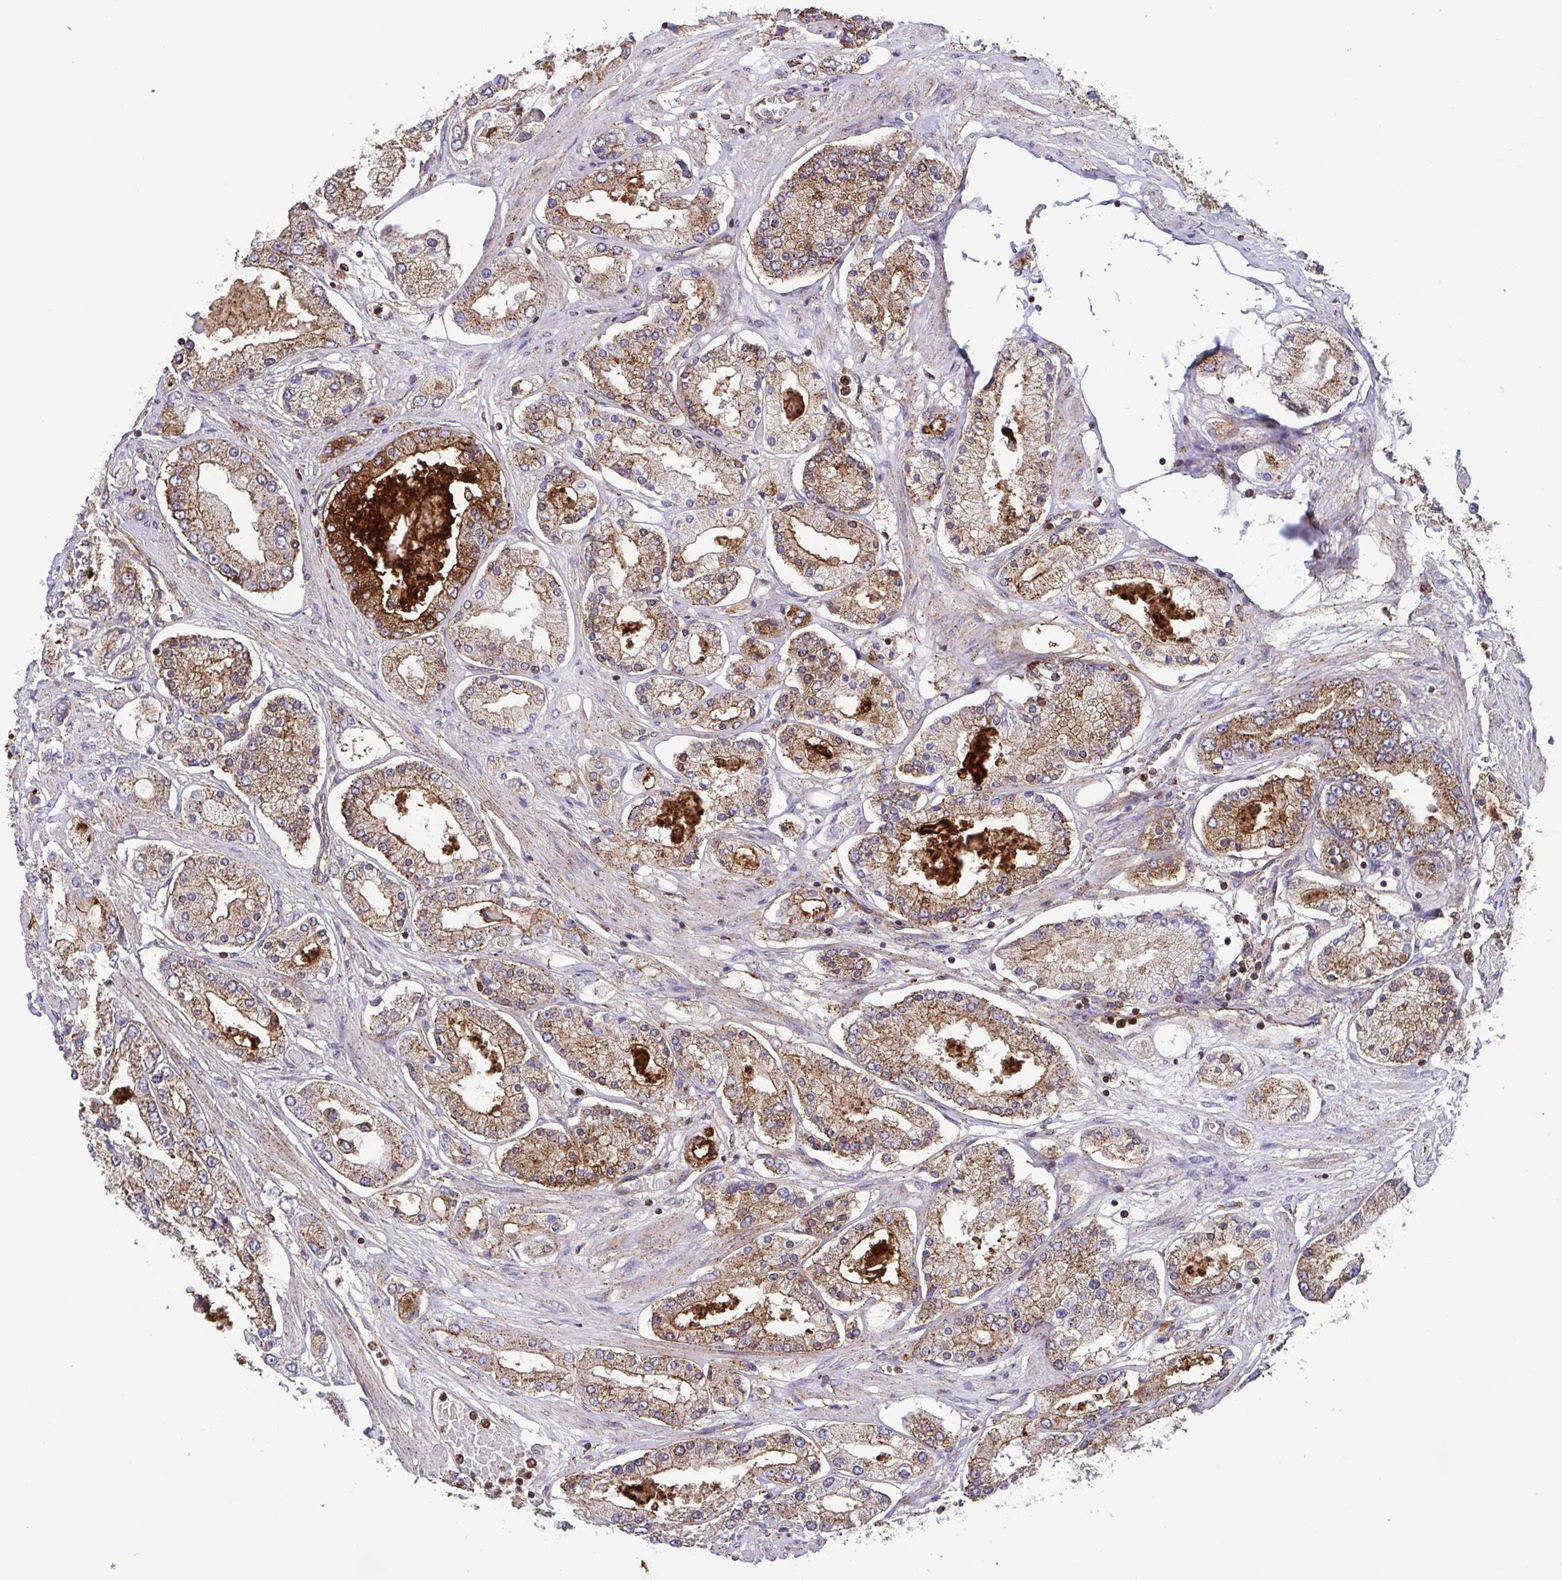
{"staining": {"intensity": "moderate", "quantity": ">75%", "location": "cytoplasmic/membranous"}, "tissue": "prostate cancer", "cell_type": "Tumor cells", "image_type": "cancer", "snomed": [{"axis": "morphology", "description": "Adenocarcinoma, High grade"}, {"axis": "topography", "description": "Prostate"}], "caption": "A brown stain labels moderate cytoplasmic/membranous staining of a protein in adenocarcinoma (high-grade) (prostate) tumor cells.", "gene": "CHMP1B", "patient": {"sex": "male", "age": 69}}